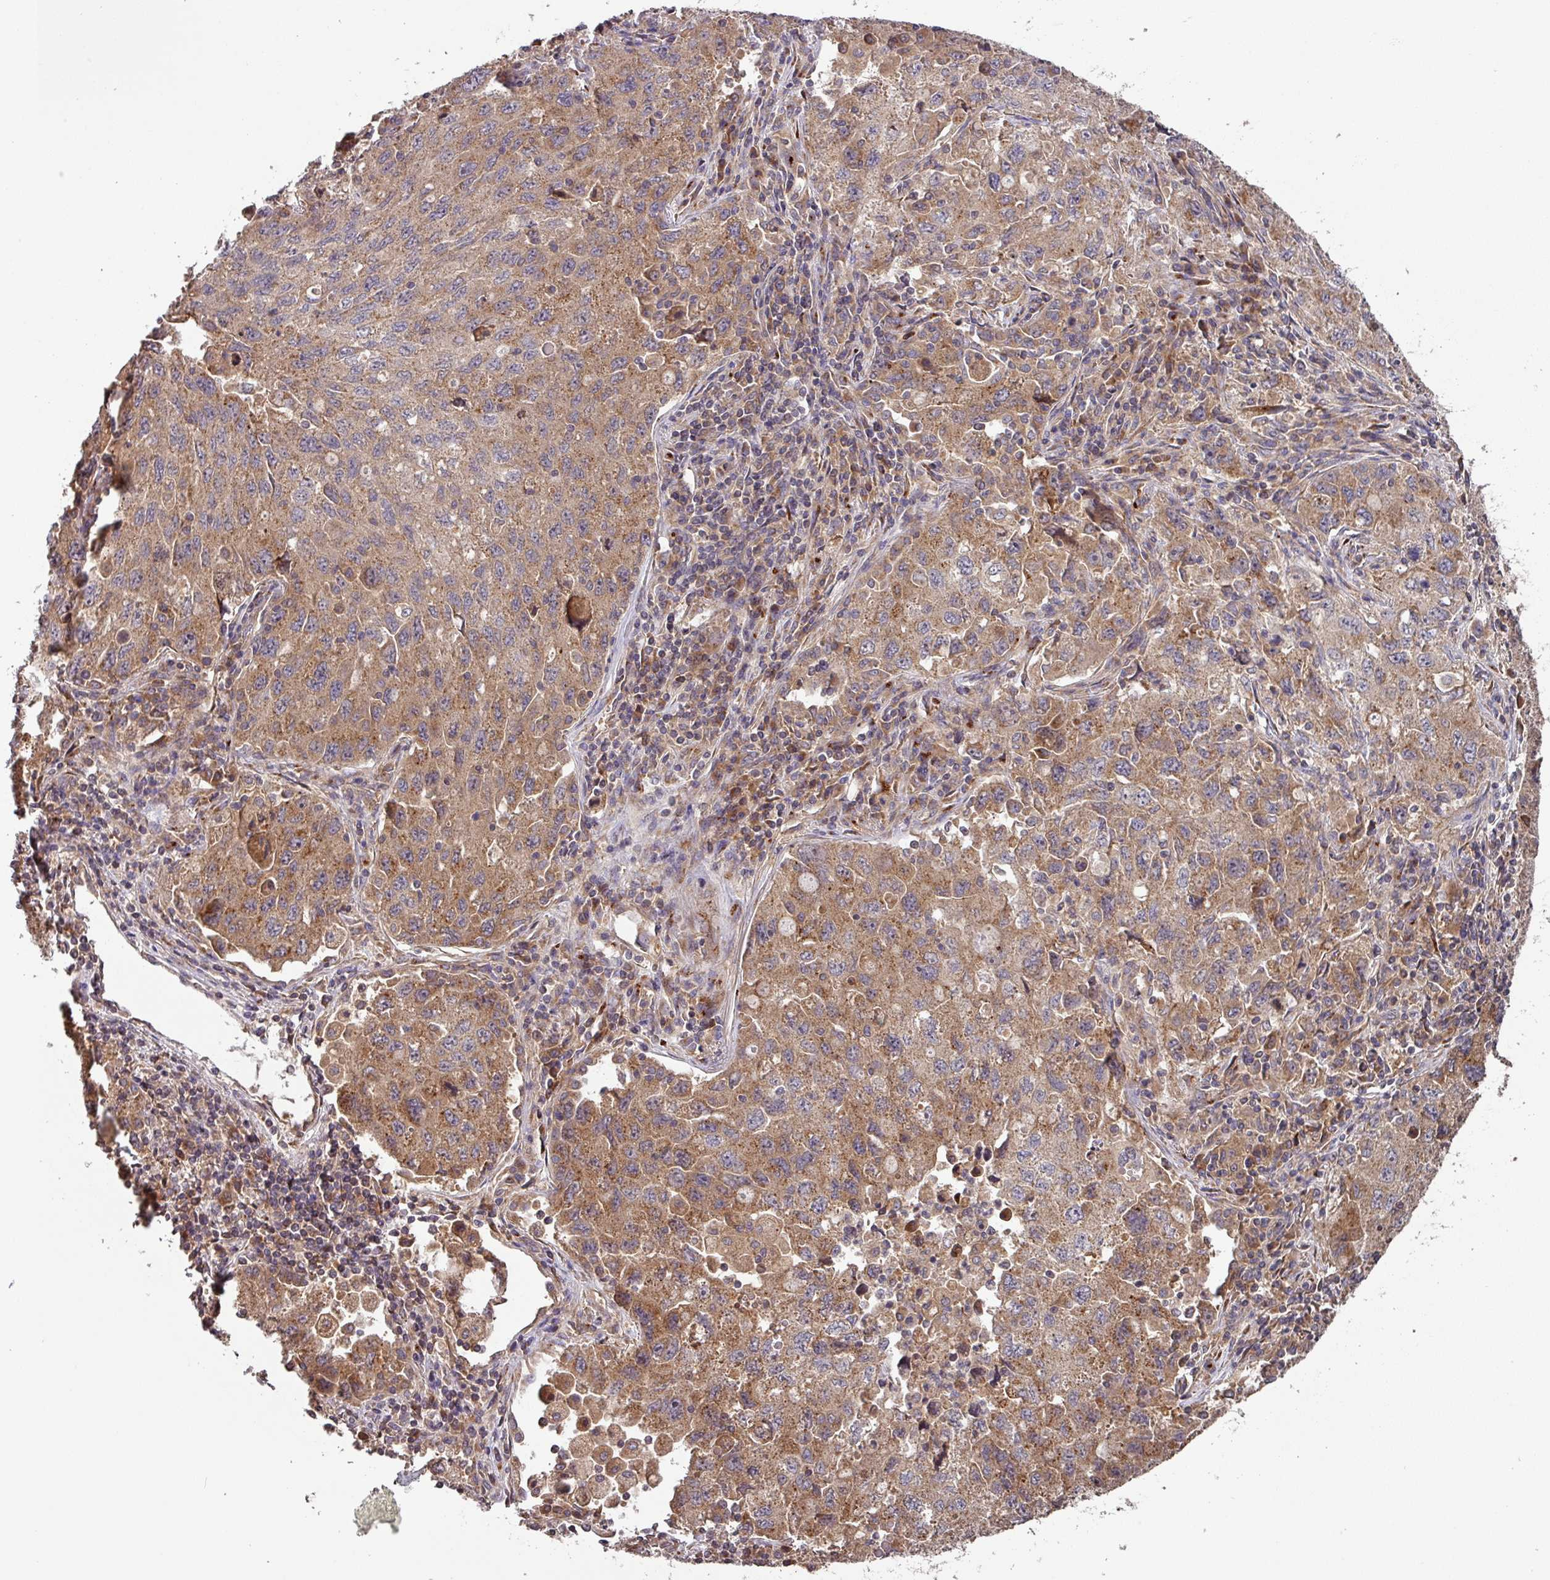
{"staining": {"intensity": "moderate", "quantity": ">75%", "location": "cytoplasmic/membranous"}, "tissue": "lung cancer", "cell_type": "Tumor cells", "image_type": "cancer", "snomed": [{"axis": "morphology", "description": "Adenocarcinoma, NOS"}, {"axis": "topography", "description": "Lung"}], "caption": "Human adenocarcinoma (lung) stained for a protein (brown) displays moderate cytoplasmic/membranous positive staining in about >75% of tumor cells.", "gene": "MRRF", "patient": {"sex": "female", "age": 57}}